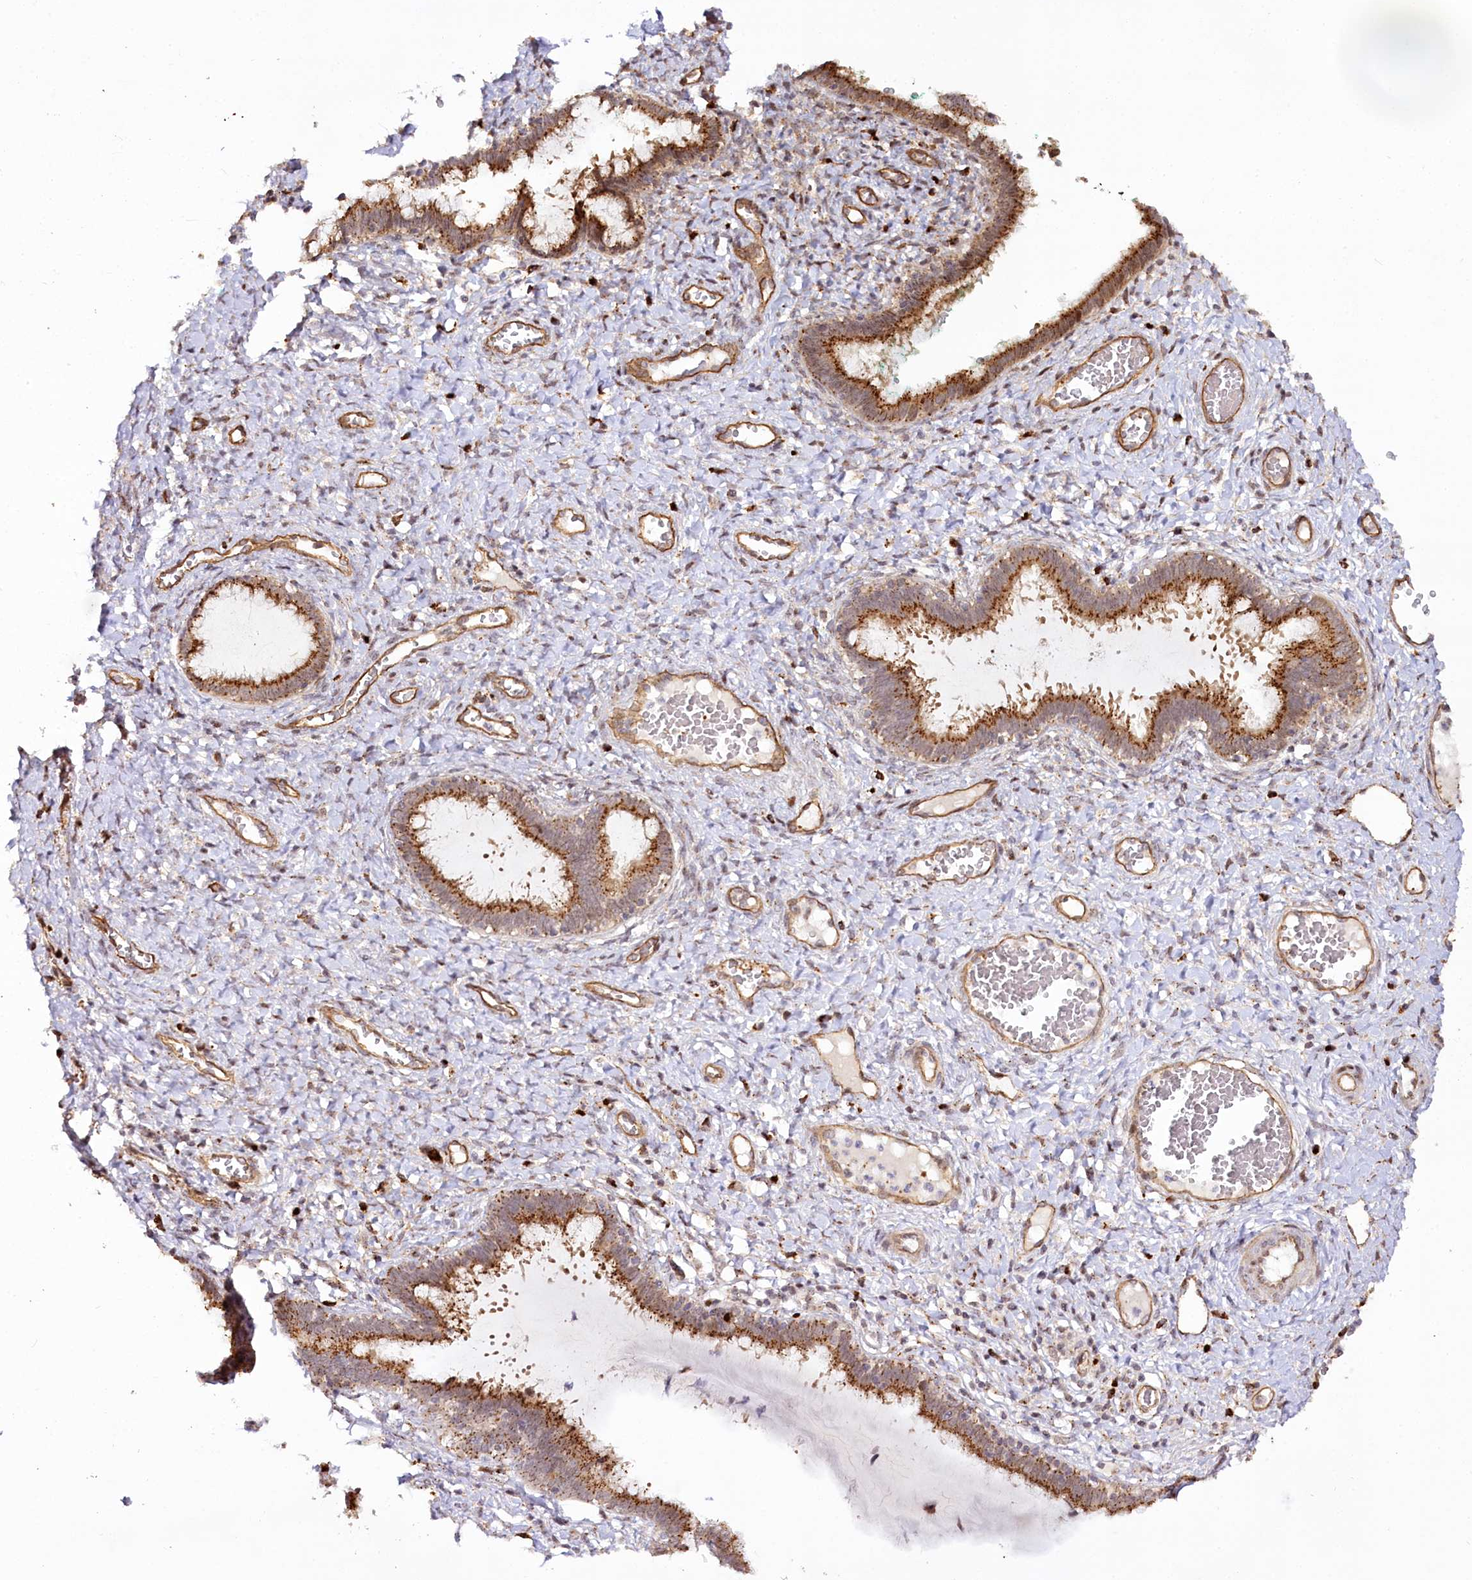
{"staining": {"intensity": "moderate", "quantity": ">75%", "location": "cytoplasmic/membranous"}, "tissue": "cervix", "cell_type": "Glandular cells", "image_type": "normal", "snomed": [{"axis": "morphology", "description": "Normal tissue, NOS"}, {"axis": "morphology", "description": "Adenocarcinoma, NOS"}, {"axis": "topography", "description": "Cervix"}], "caption": "IHC micrograph of normal human cervix stained for a protein (brown), which exhibits medium levels of moderate cytoplasmic/membranous positivity in about >75% of glandular cells.", "gene": "COPG1", "patient": {"sex": "female", "age": 29}}